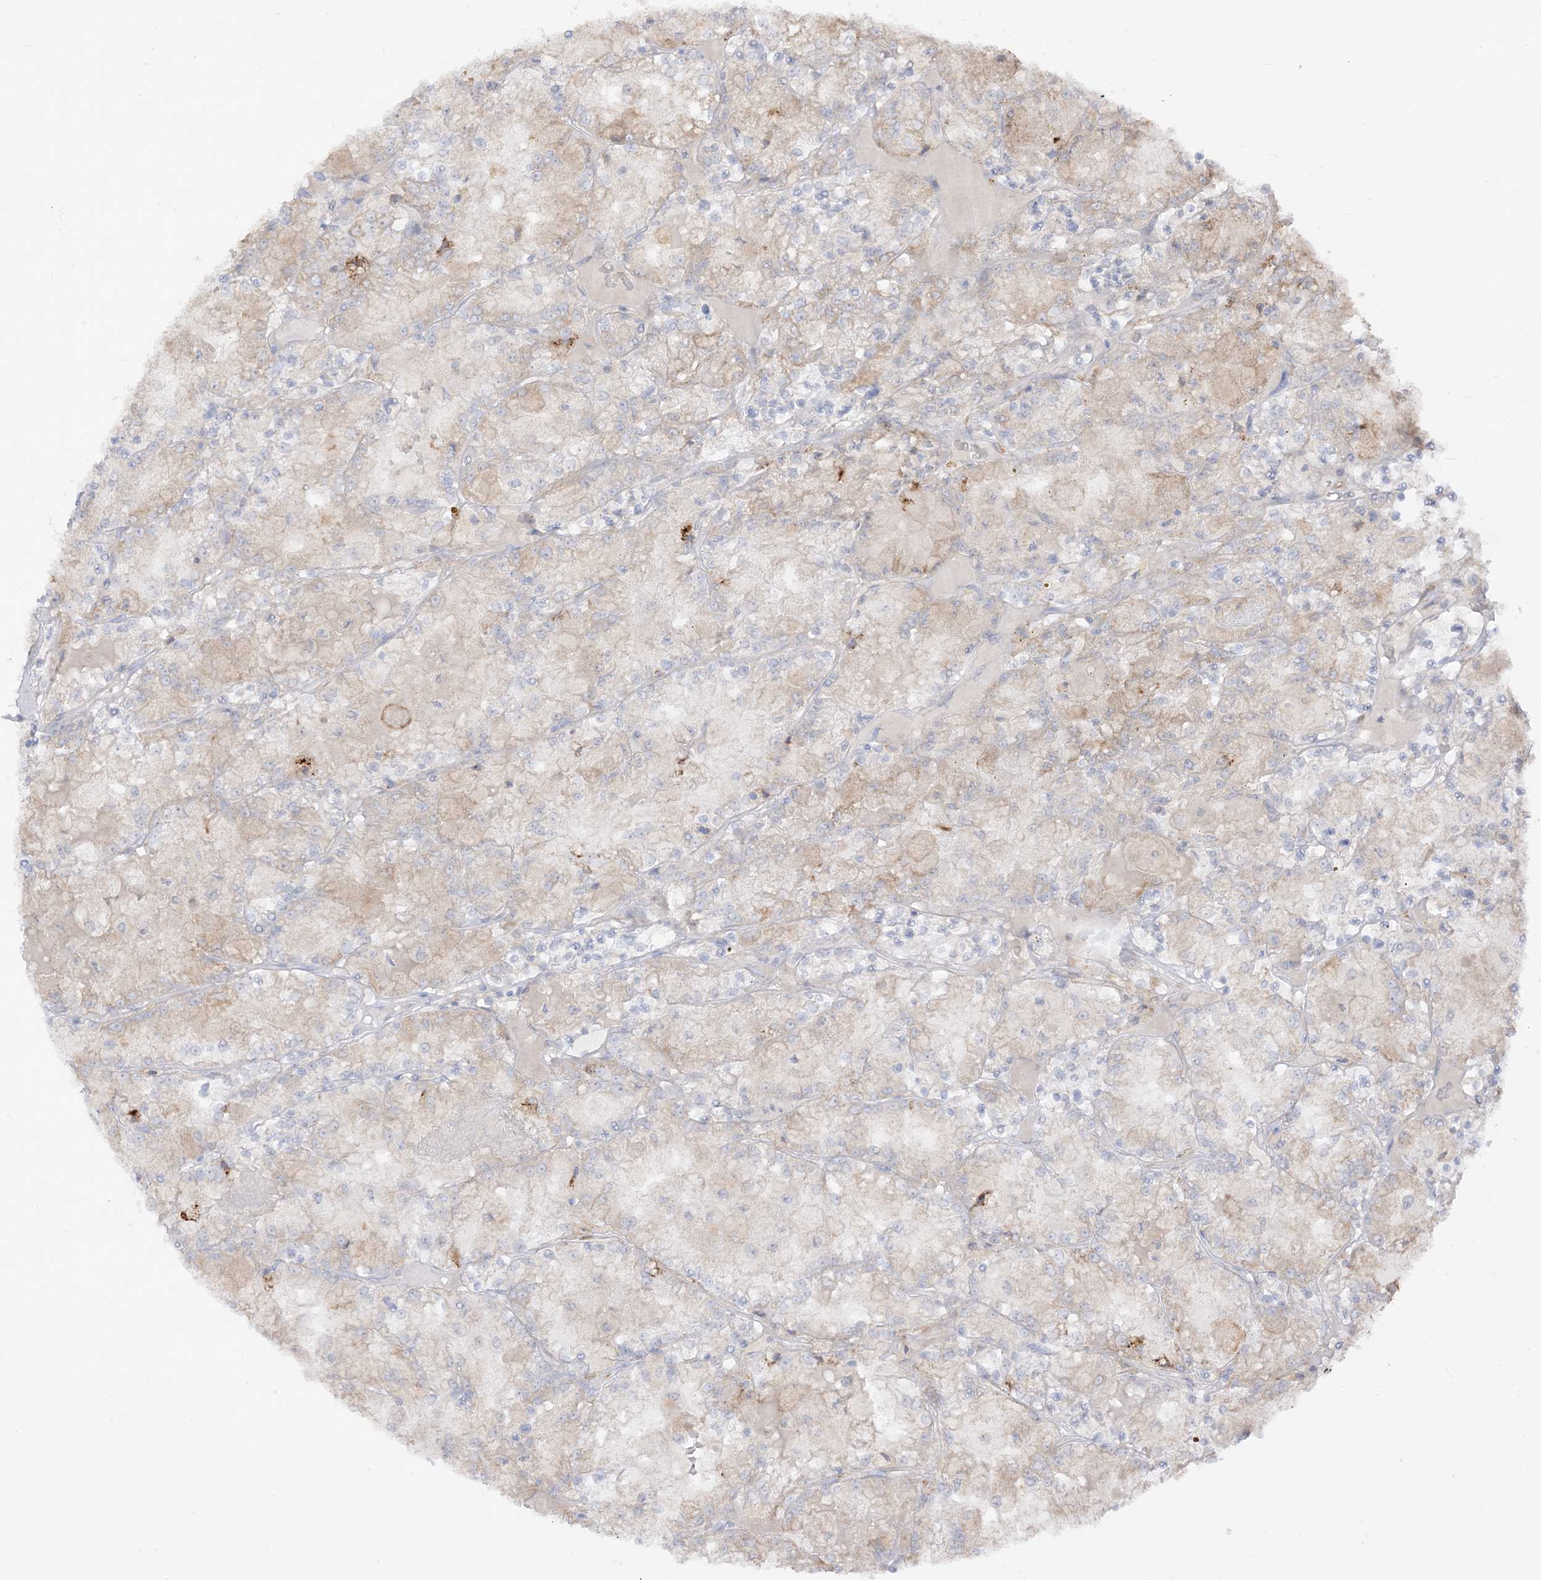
{"staining": {"intensity": "weak", "quantity": "<25%", "location": "cytoplasmic/membranous"}, "tissue": "renal cancer", "cell_type": "Tumor cells", "image_type": "cancer", "snomed": [{"axis": "morphology", "description": "Adenocarcinoma, NOS"}, {"axis": "topography", "description": "Kidney"}], "caption": "Immunohistochemical staining of renal cancer demonstrates no significant staining in tumor cells.", "gene": "LOXL3", "patient": {"sex": "female", "age": 56}}